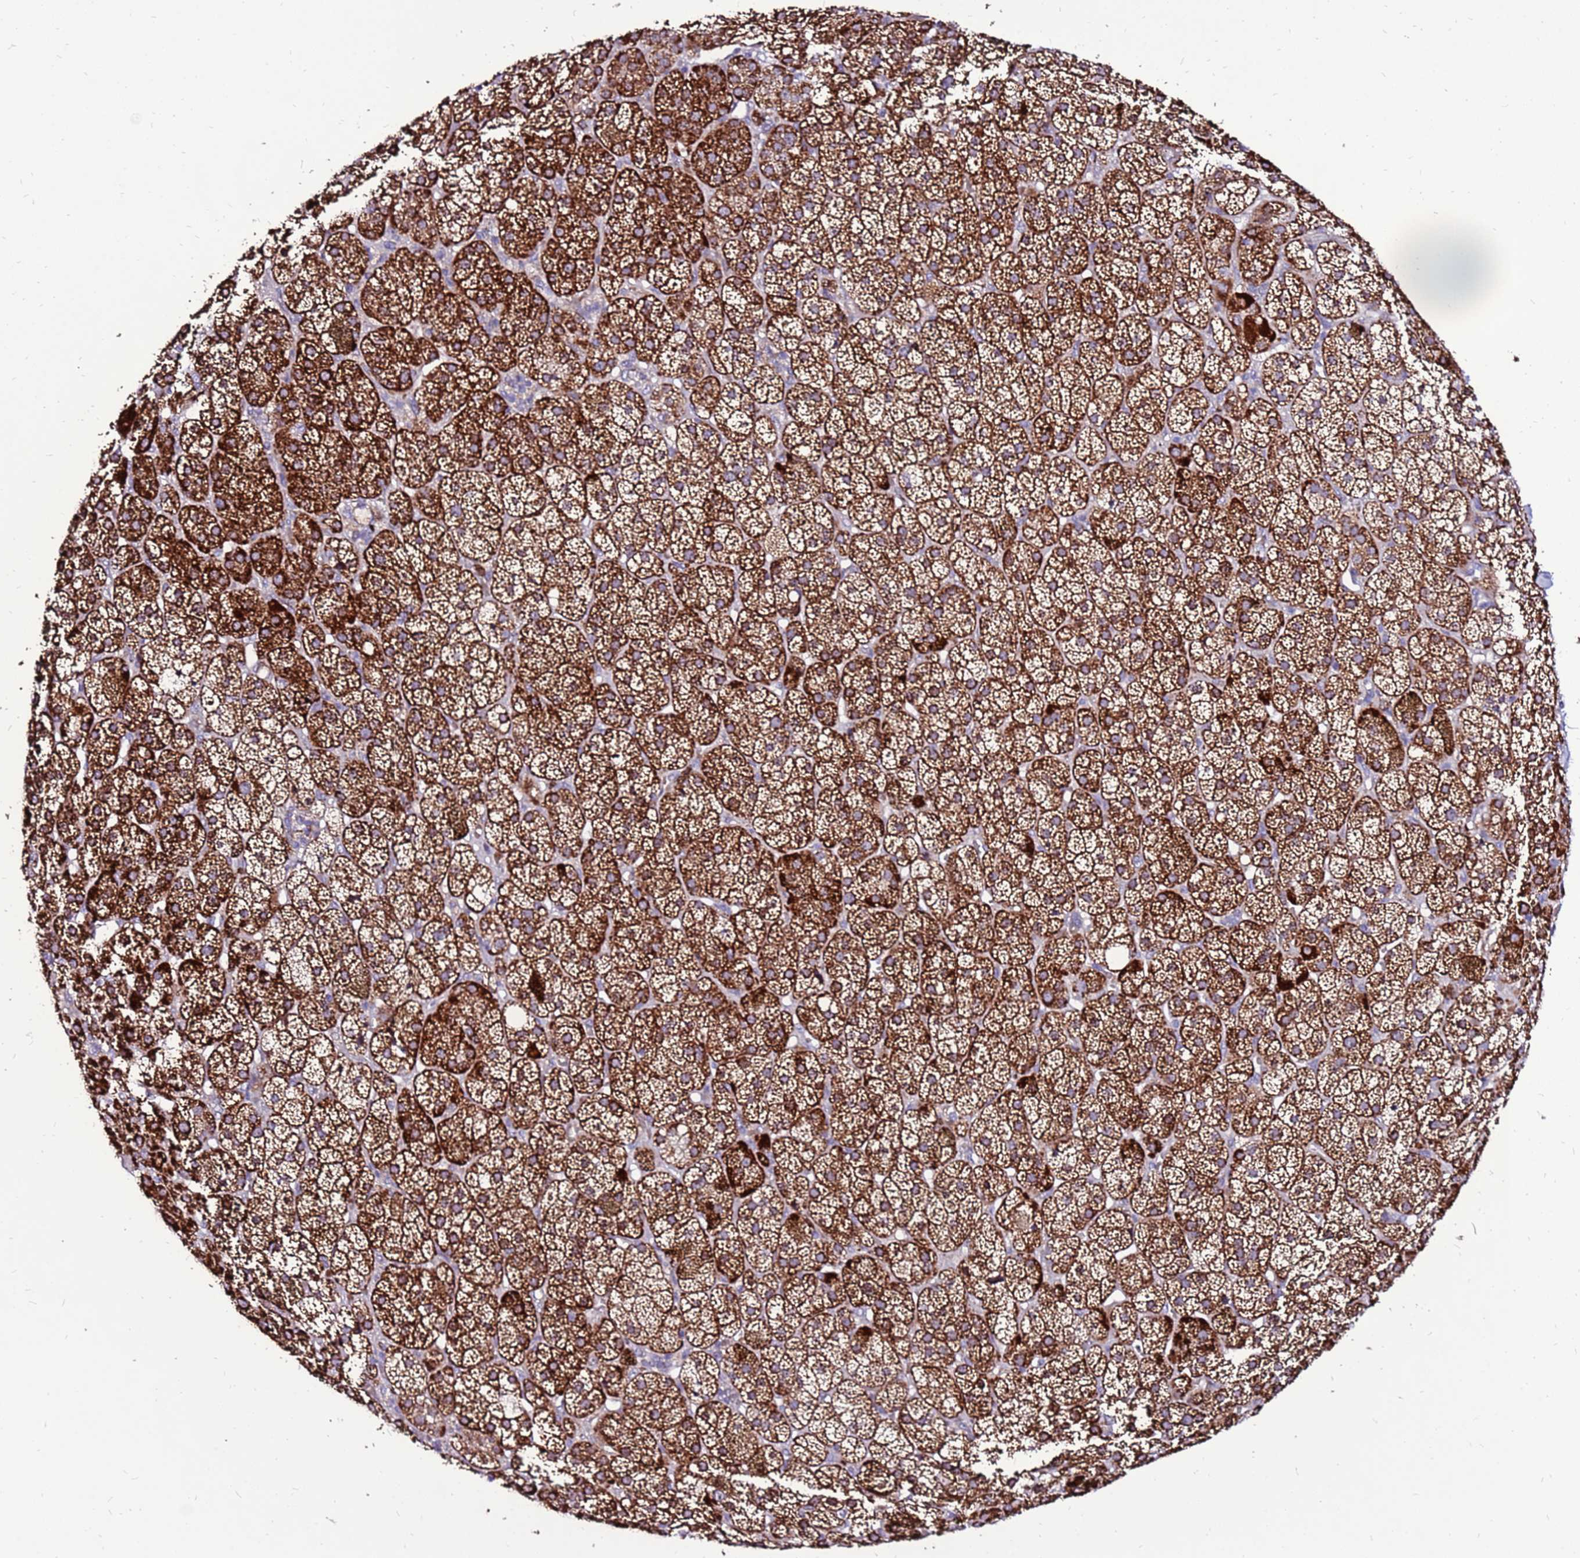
{"staining": {"intensity": "strong", "quantity": ">75%", "location": "cytoplasmic/membranous"}, "tissue": "adrenal gland", "cell_type": "Glandular cells", "image_type": "normal", "snomed": [{"axis": "morphology", "description": "Normal tissue, NOS"}, {"axis": "topography", "description": "Adrenal gland"}], "caption": "Immunohistochemistry staining of normal adrenal gland, which reveals high levels of strong cytoplasmic/membranous expression in approximately >75% of glandular cells indicating strong cytoplasmic/membranous protein staining. The staining was performed using DAB (3,3'-diaminobenzidine) (brown) for protein detection and nuclei were counterstained in hematoxylin (blue).", "gene": "SPSB3", "patient": {"sex": "female", "age": 57}}